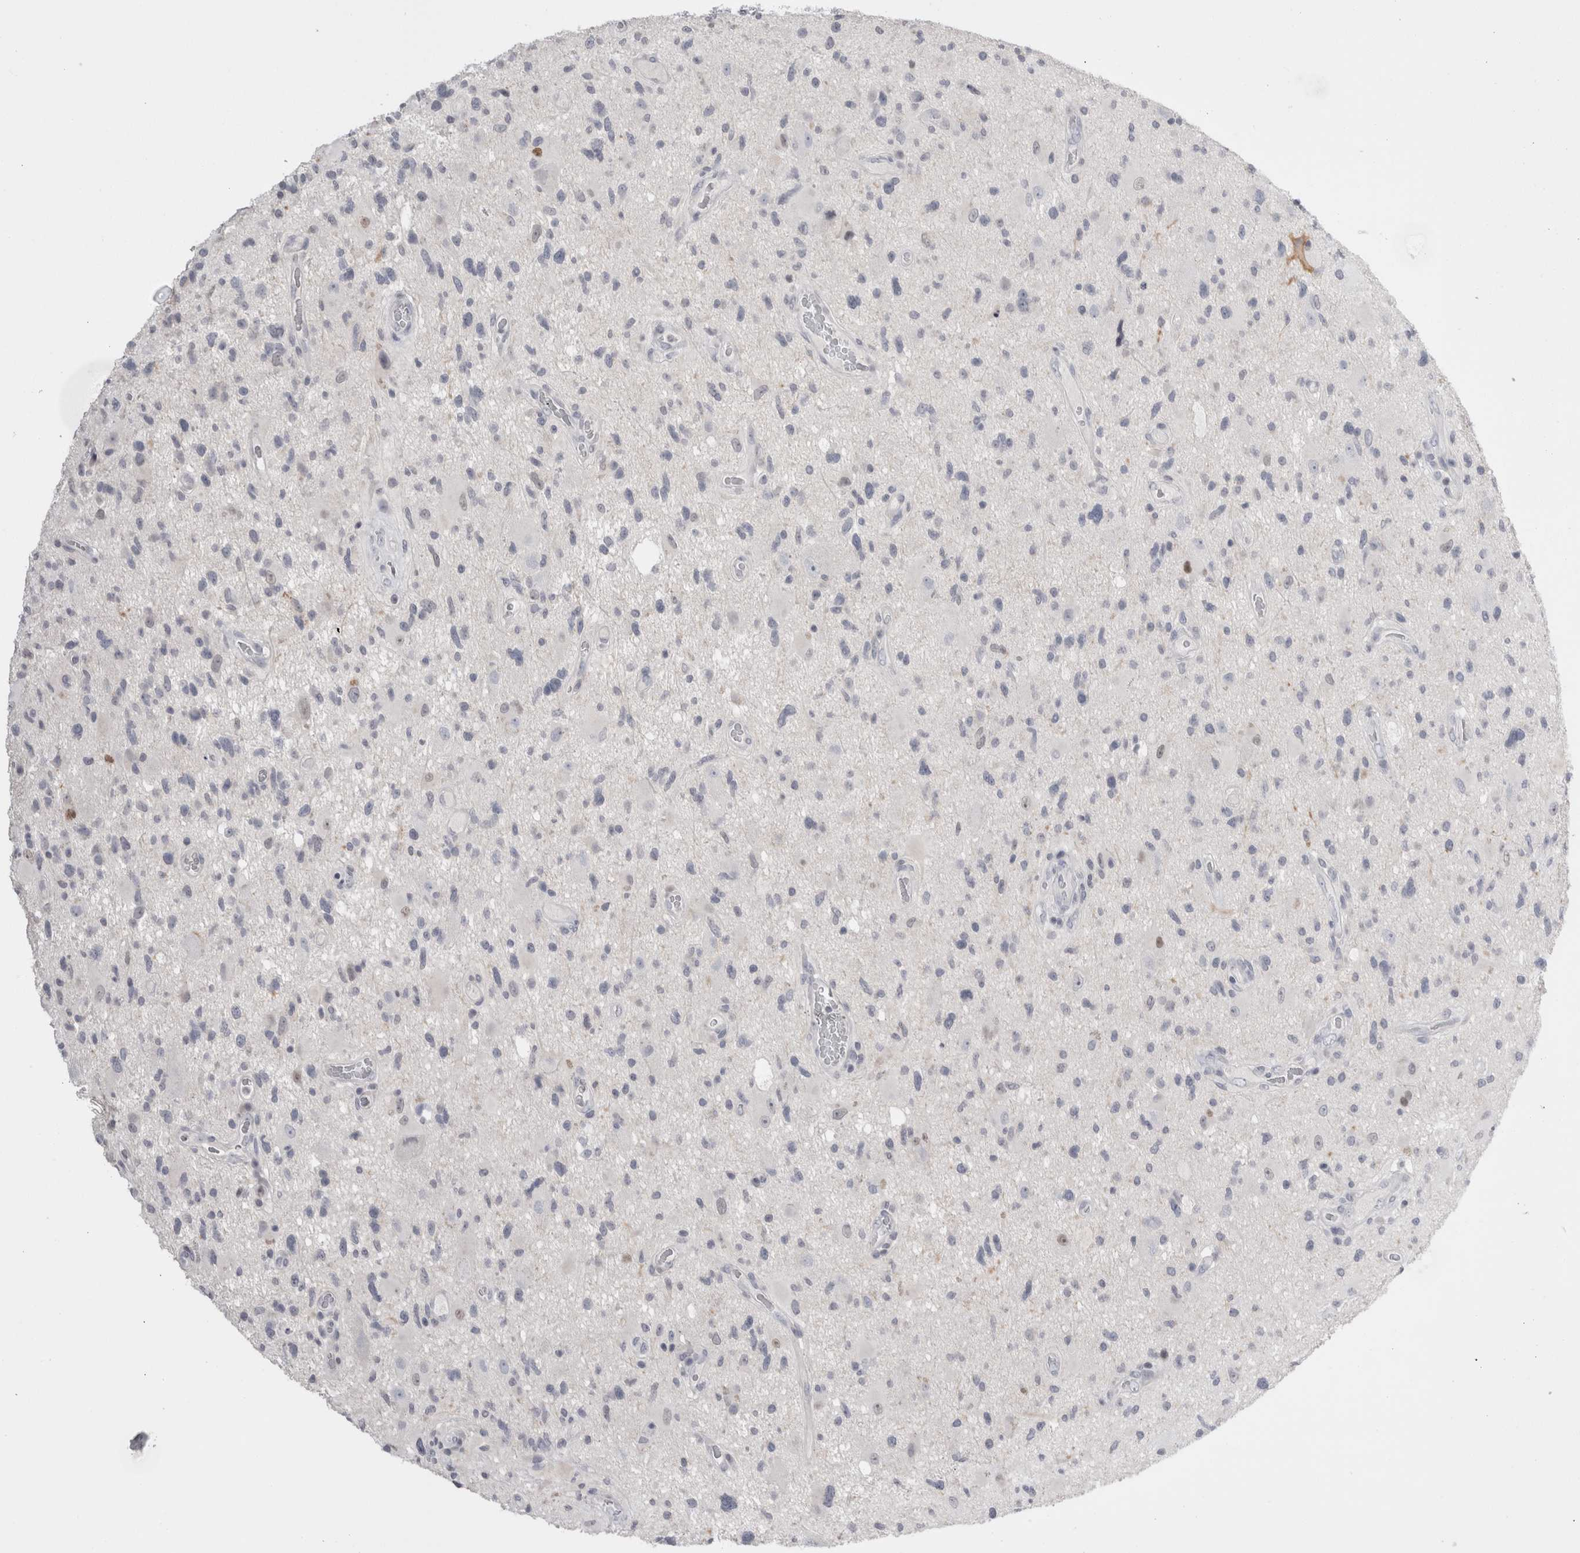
{"staining": {"intensity": "negative", "quantity": "none", "location": "none"}, "tissue": "glioma", "cell_type": "Tumor cells", "image_type": "cancer", "snomed": [{"axis": "morphology", "description": "Glioma, malignant, High grade"}, {"axis": "topography", "description": "Brain"}], "caption": "The micrograph shows no significant staining in tumor cells of high-grade glioma (malignant).", "gene": "FNDC8", "patient": {"sex": "male", "age": 33}}